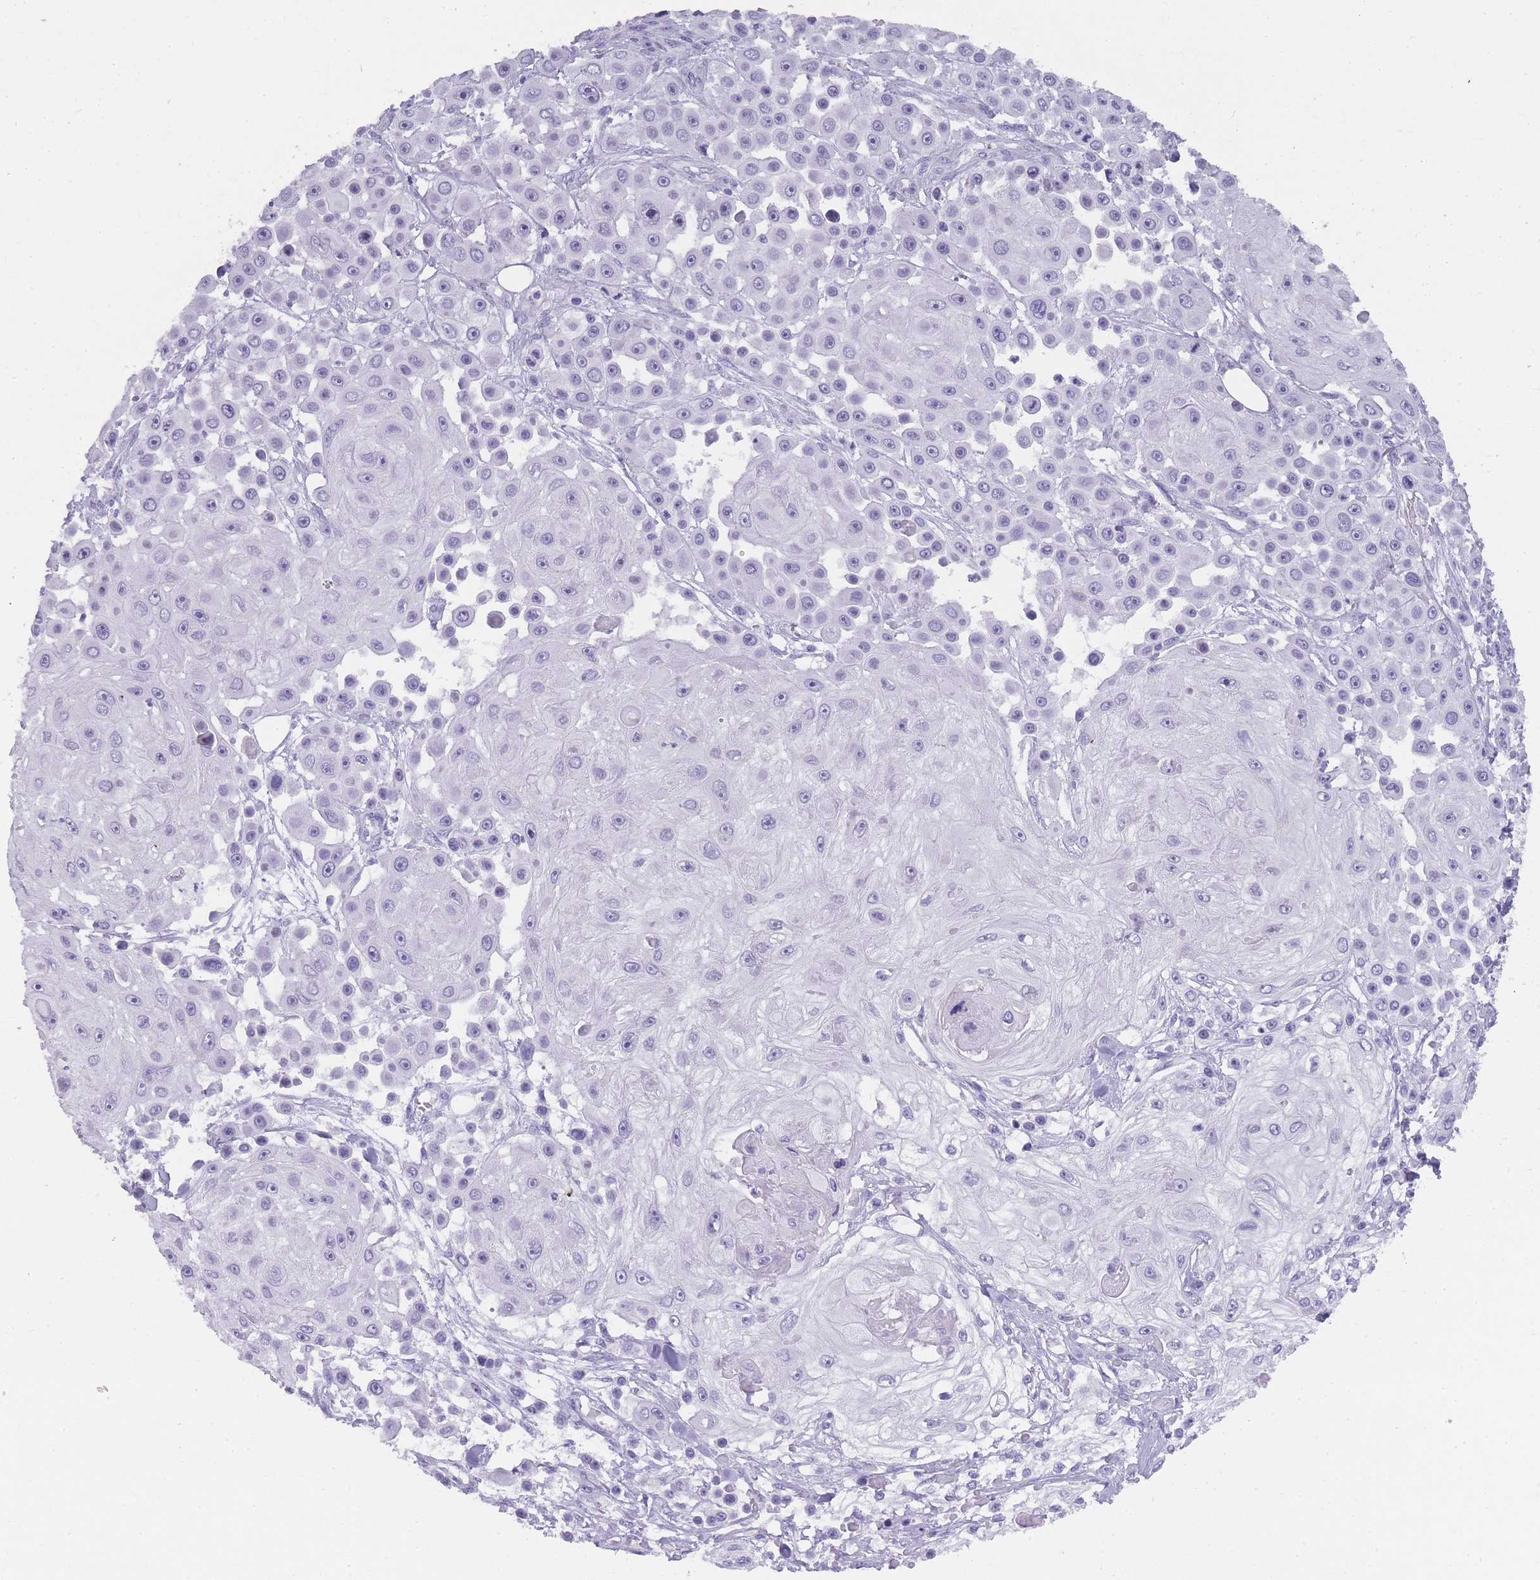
{"staining": {"intensity": "negative", "quantity": "none", "location": "none"}, "tissue": "skin cancer", "cell_type": "Tumor cells", "image_type": "cancer", "snomed": [{"axis": "morphology", "description": "Squamous cell carcinoma, NOS"}, {"axis": "topography", "description": "Skin"}], "caption": "Protein analysis of squamous cell carcinoma (skin) demonstrates no significant staining in tumor cells.", "gene": "TCP11", "patient": {"sex": "male", "age": 67}}